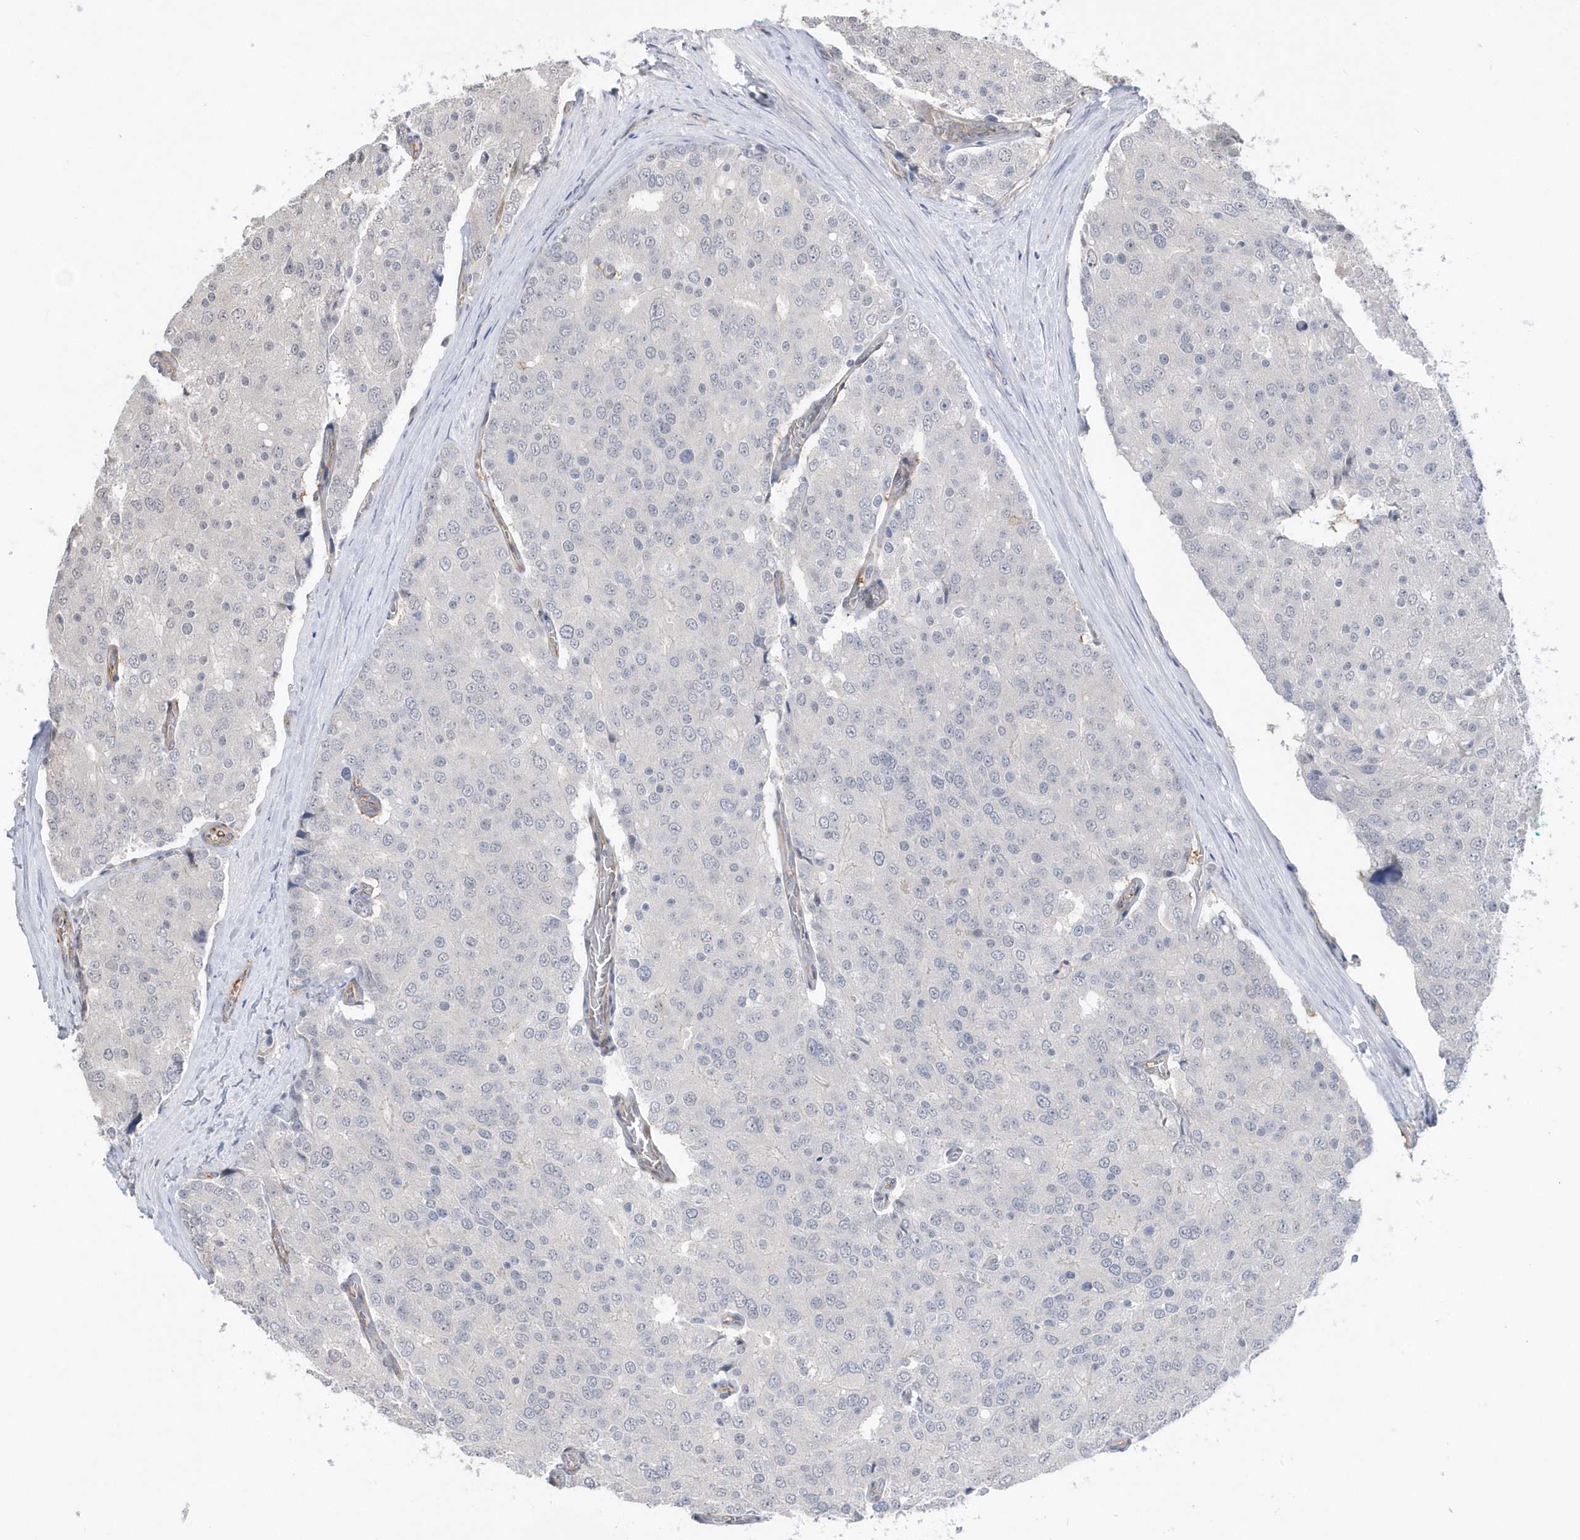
{"staining": {"intensity": "negative", "quantity": "none", "location": "none"}, "tissue": "prostate cancer", "cell_type": "Tumor cells", "image_type": "cancer", "snomed": [{"axis": "morphology", "description": "Adenocarcinoma, High grade"}, {"axis": "topography", "description": "Prostate"}], "caption": "A high-resolution histopathology image shows immunohistochemistry (IHC) staining of prostate adenocarcinoma (high-grade), which displays no significant positivity in tumor cells.", "gene": "CRIP3", "patient": {"sex": "male", "age": 50}}